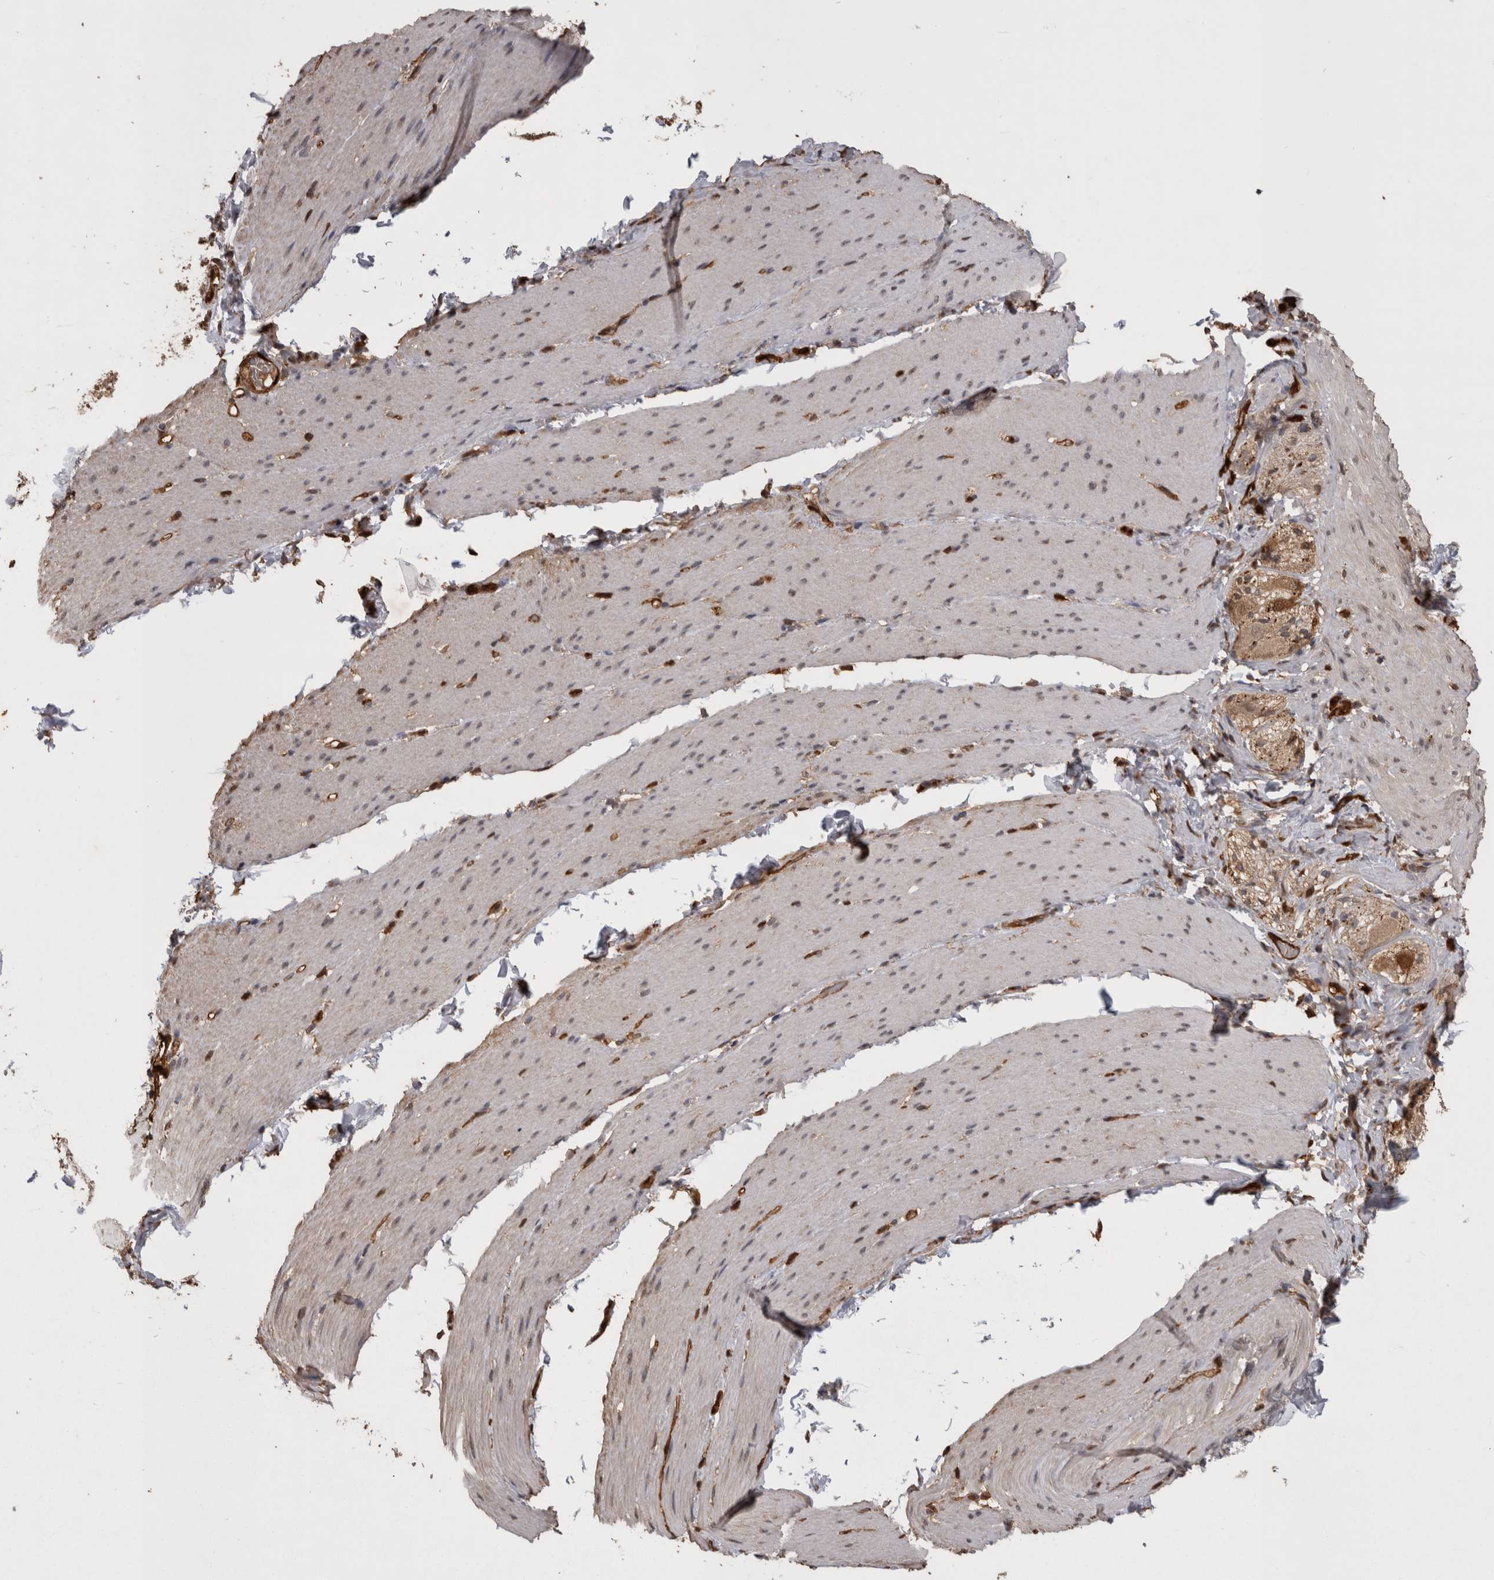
{"staining": {"intensity": "moderate", "quantity": "25%-75%", "location": "cytoplasmic/membranous,nuclear"}, "tissue": "smooth muscle", "cell_type": "Smooth muscle cells", "image_type": "normal", "snomed": [{"axis": "morphology", "description": "Normal tissue, NOS"}, {"axis": "topography", "description": "Smooth muscle"}, {"axis": "topography", "description": "Small intestine"}], "caption": "This micrograph displays immunohistochemistry staining of benign human smooth muscle, with medium moderate cytoplasmic/membranous,nuclear staining in about 25%-75% of smooth muscle cells.", "gene": "LXN", "patient": {"sex": "female", "age": 84}}